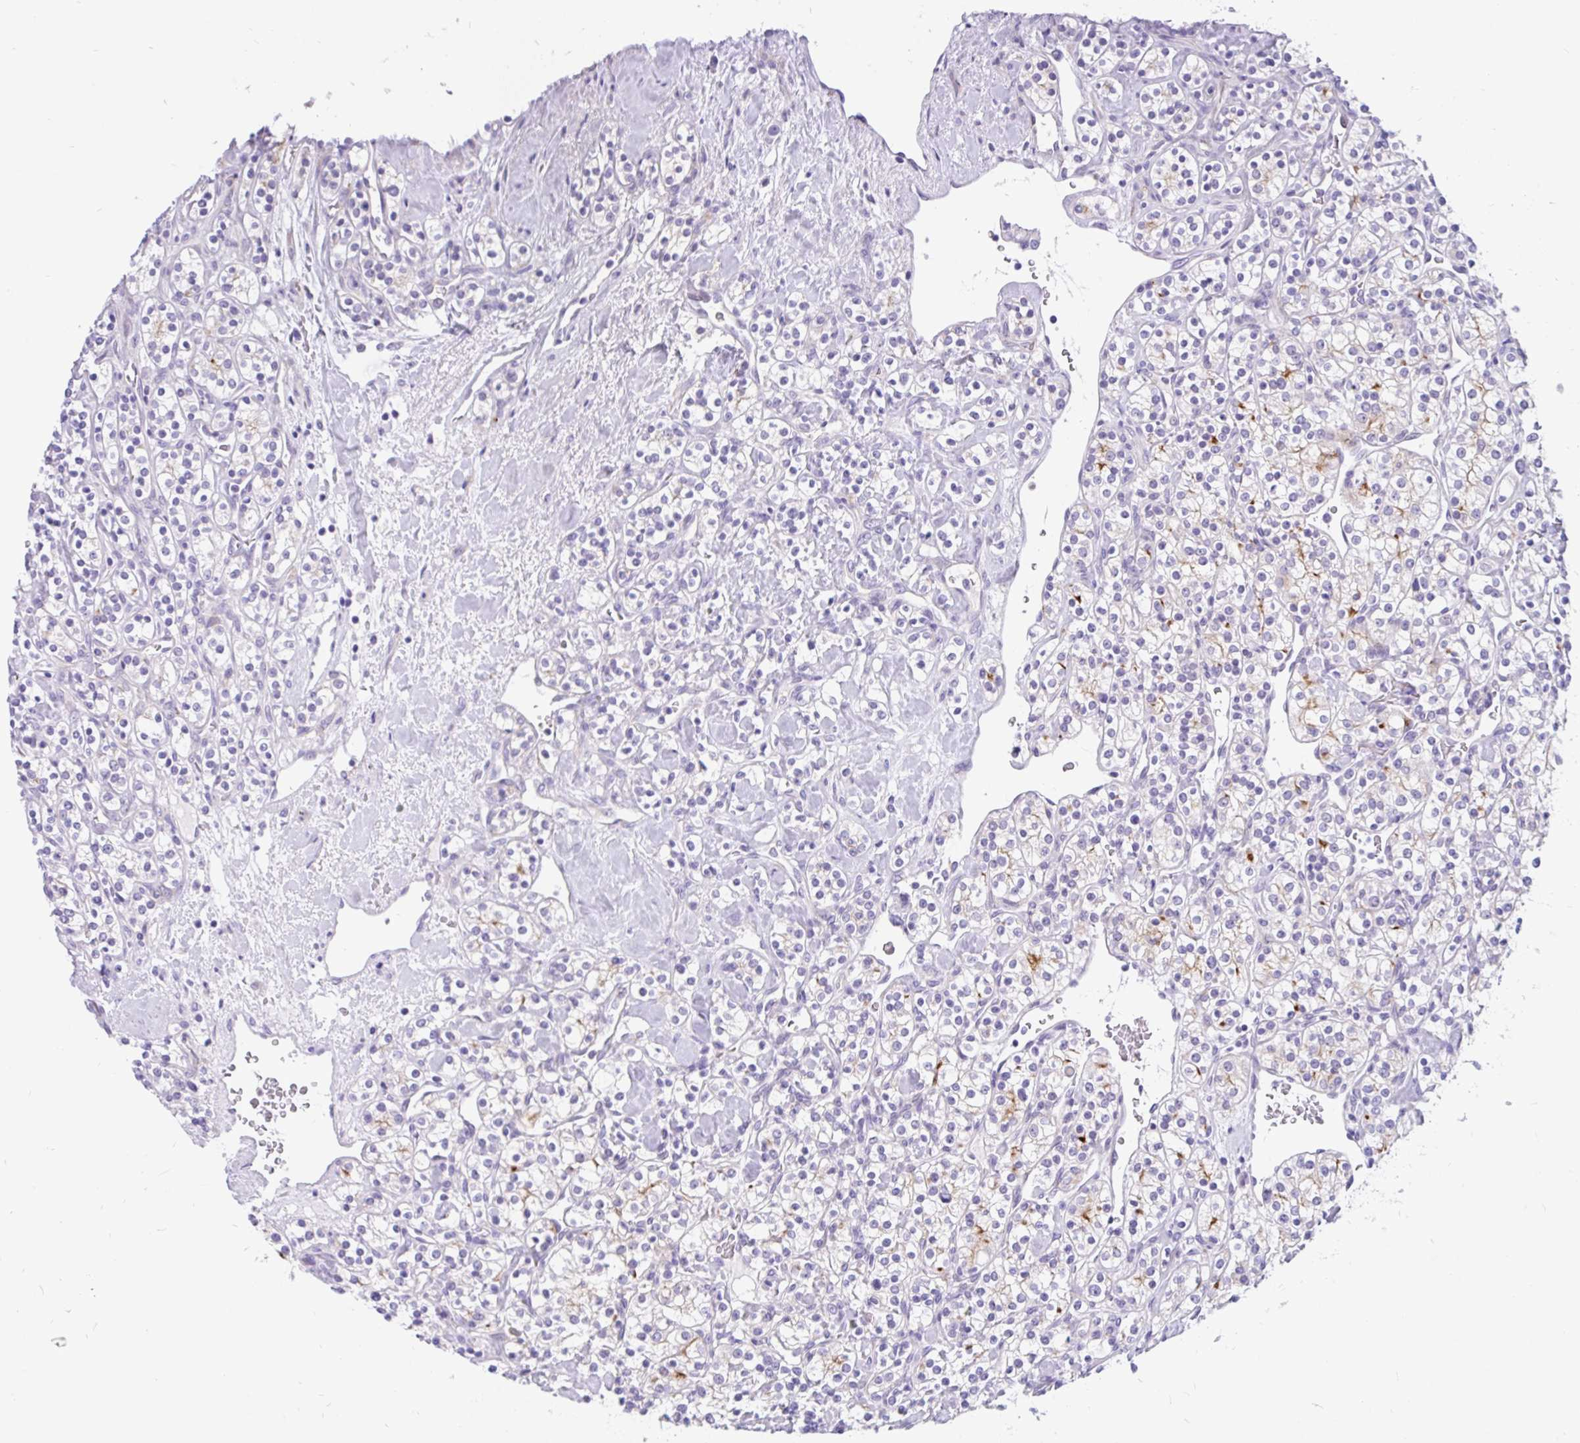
{"staining": {"intensity": "weak", "quantity": "<25%", "location": "cytoplasmic/membranous"}, "tissue": "renal cancer", "cell_type": "Tumor cells", "image_type": "cancer", "snomed": [{"axis": "morphology", "description": "Adenocarcinoma, NOS"}, {"axis": "topography", "description": "Kidney"}], "caption": "IHC micrograph of neoplastic tissue: human adenocarcinoma (renal) stained with DAB demonstrates no significant protein positivity in tumor cells. The staining is performed using DAB brown chromogen with nuclei counter-stained in using hematoxylin.", "gene": "KIAA2013", "patient": {"sex": "male", "age": 77}}